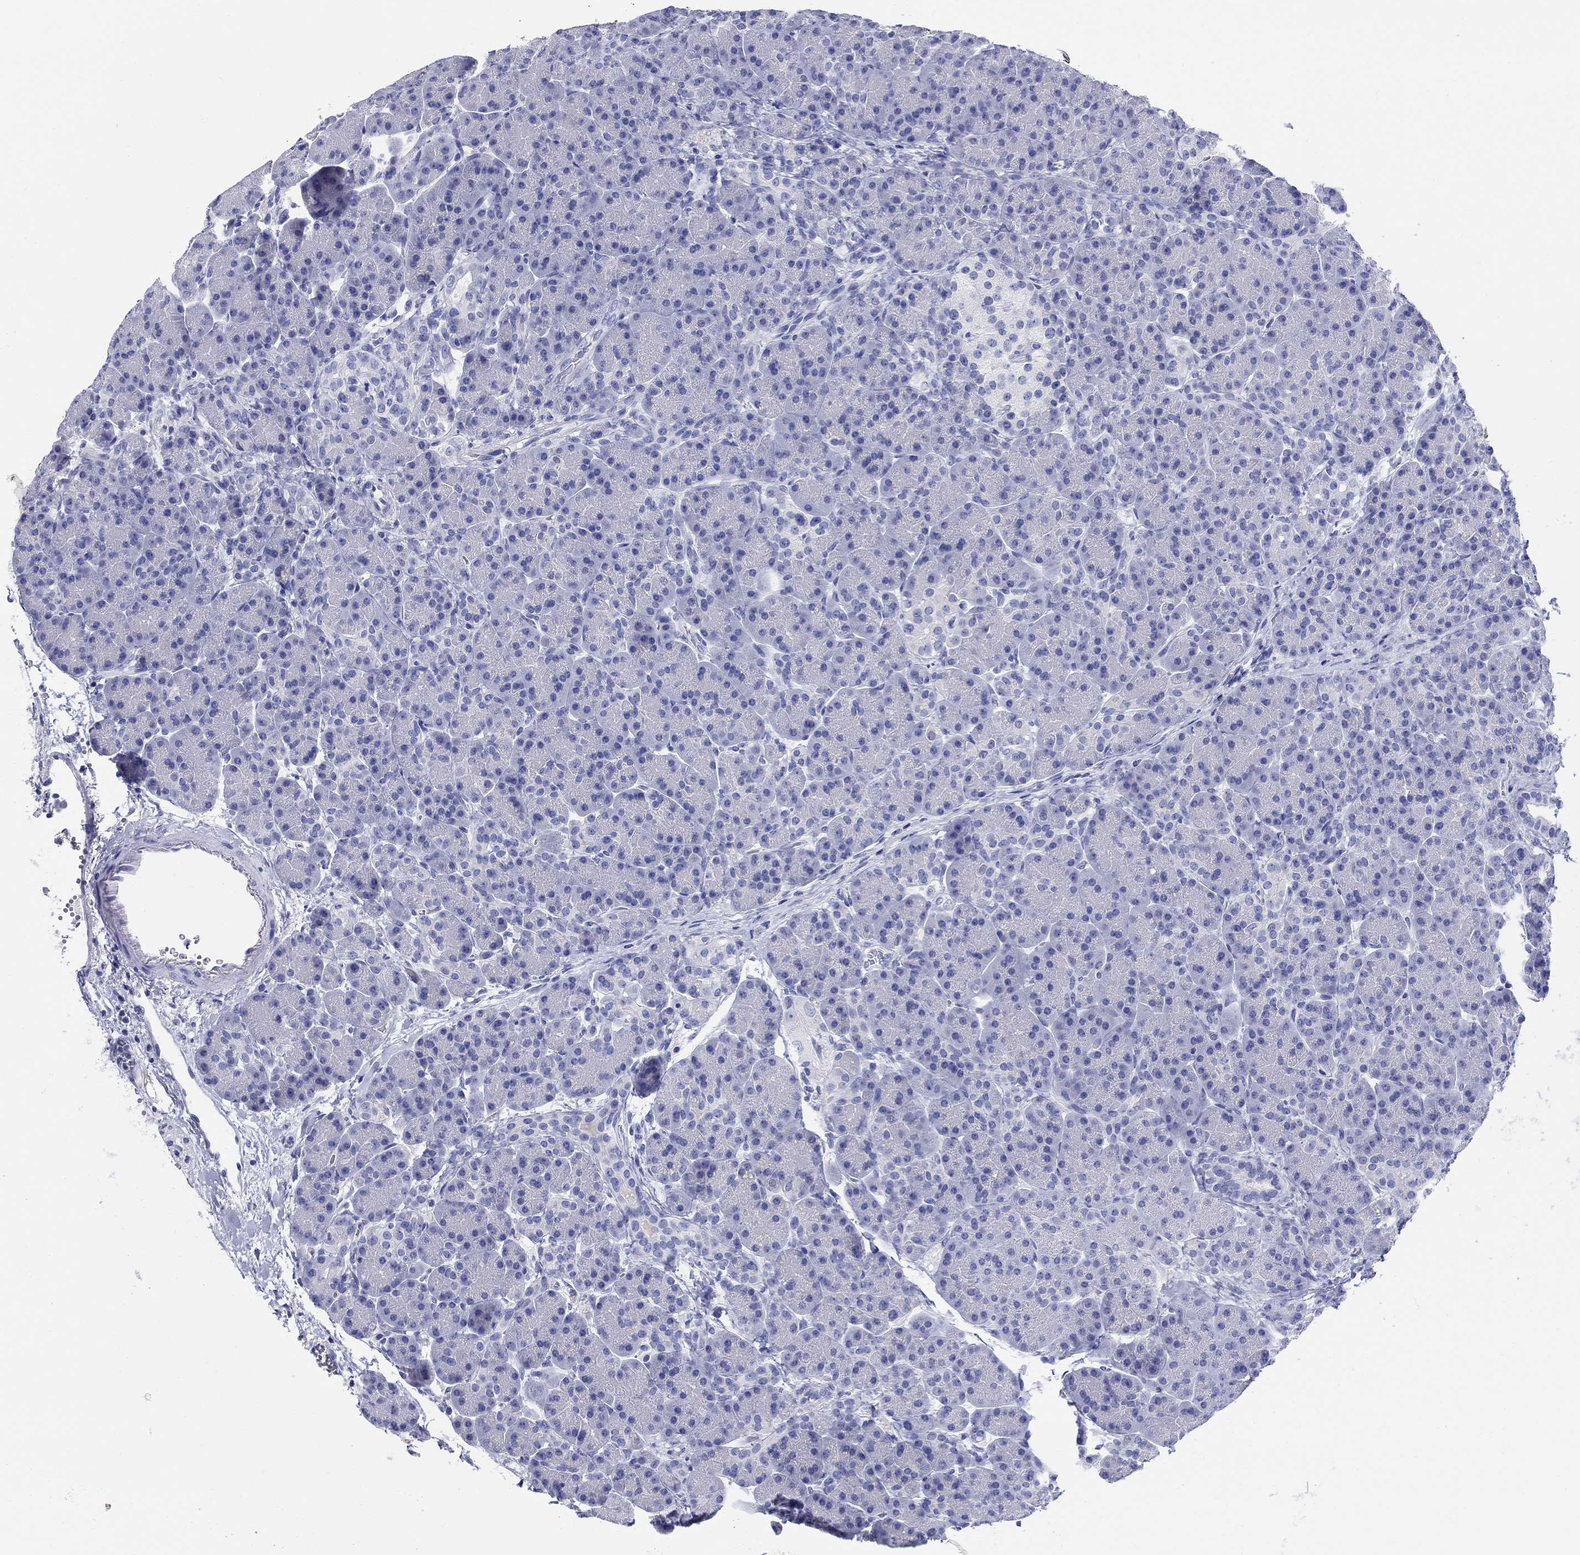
{"staining": {"intensity": "negative", "quantity": "none", "location": "none"}, "tissue": "pancreas", "cell_type": "Exocrine glandular cells", "image_type": "normal", "snomed": [{"axis": "morphology", "description": "Normal tissue, NOS"}, {"axis": "topography", "description": "Pancreas"}], "caption": "Human pancreas stained for a protein using immunohistochemistry demonstrates no staining in exocrine glandular cells.", "gene": "LAMP5", "patient": {"sex": "female", "age": 63}}